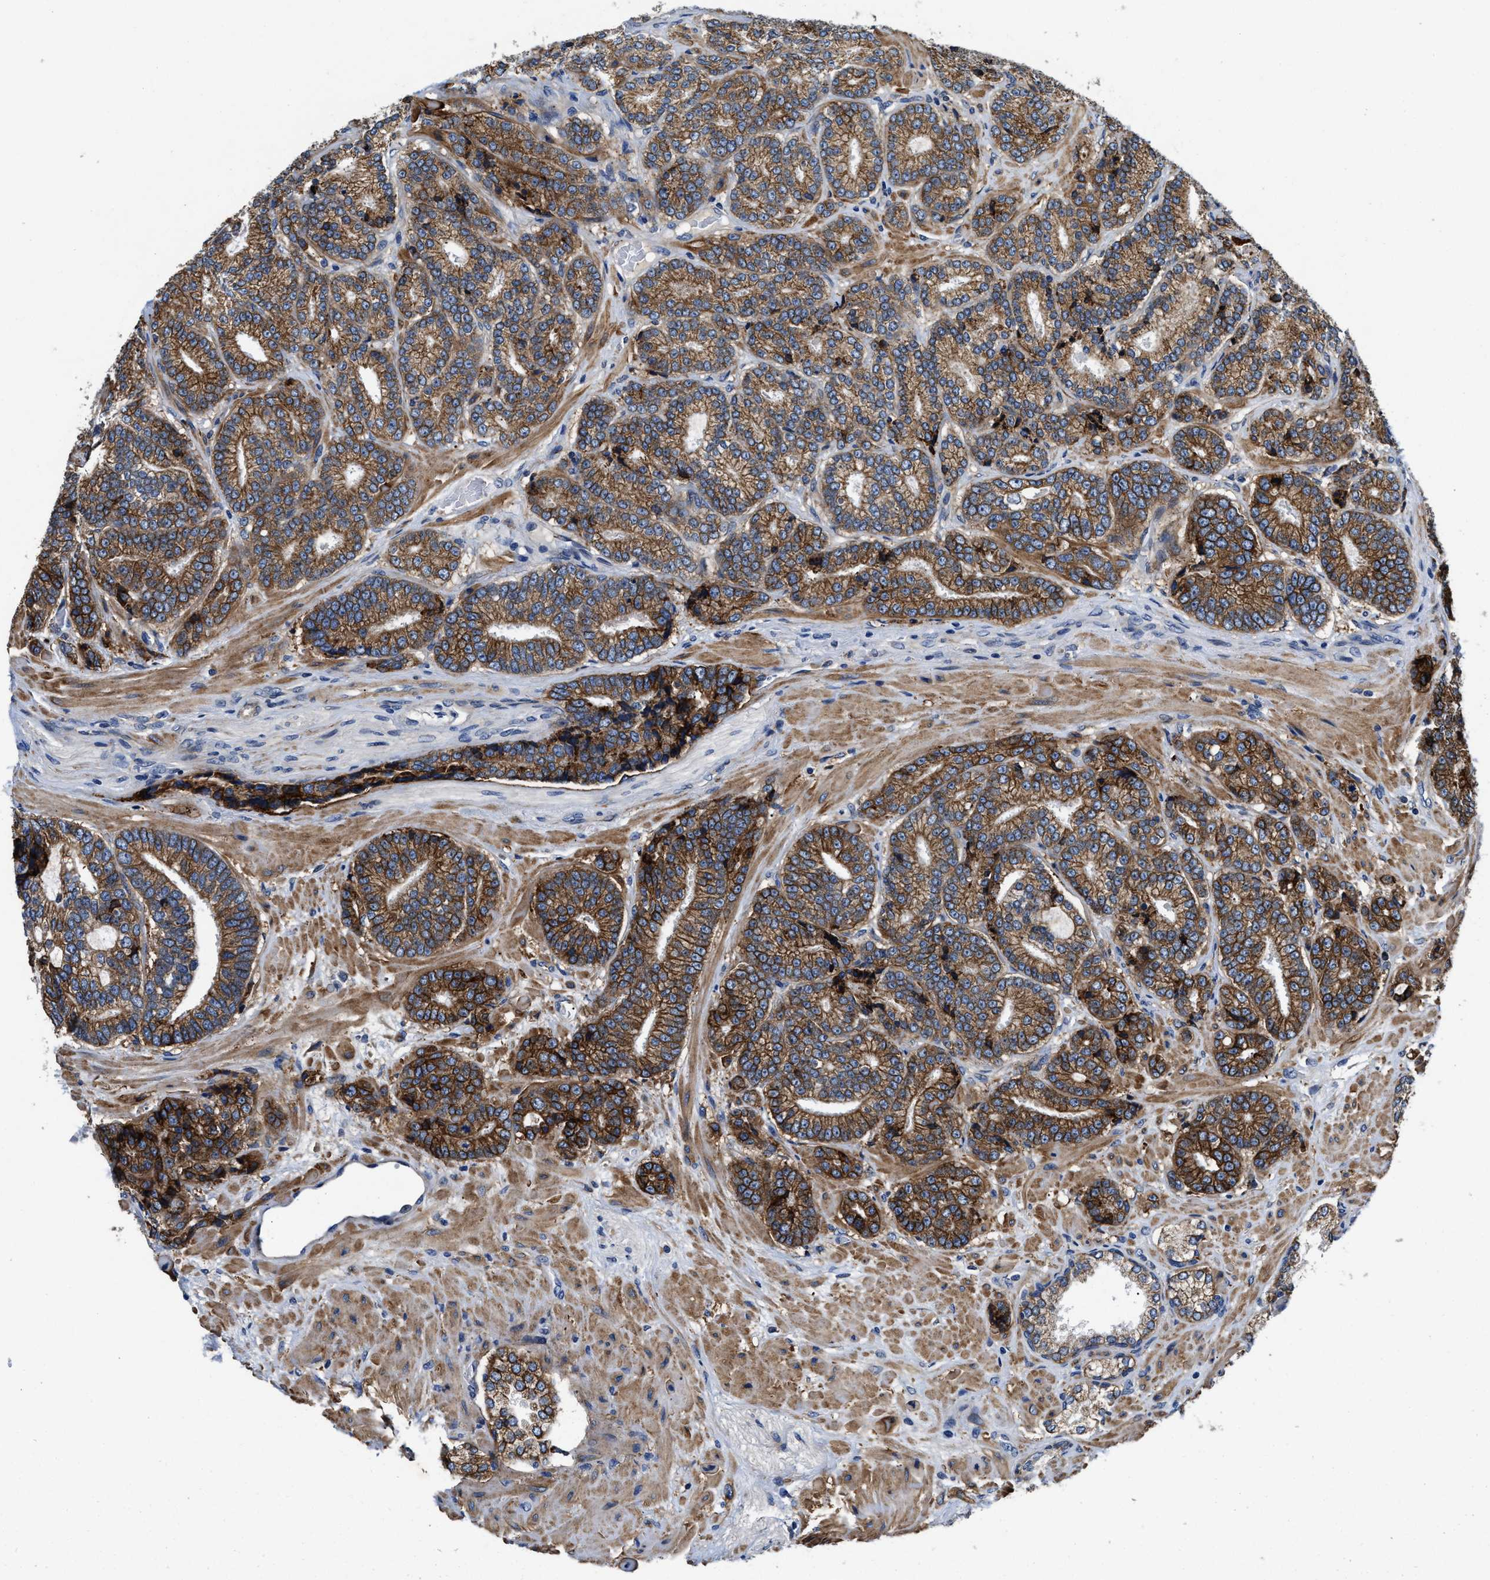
{"staining": {"intensity": "strong", "quantity": ">75%", "location": "cytoplasmic/membranous"}, "tissue": "prostate cancer", "cell_type": "Tumor cells", "image_type": "cancer", "snomed": [{"axis": "morphology", "description": "Adenocarcinoma, High grade"}, {"axis": "topography", "description": "Prostate"}], "caption": "Immunohistochemistry (IHC) (DAB (3,3'-diaminobenzidine)) staining of human prostate cancer exhibits strong cytoplasmic/membranous protein staining in about >75% of tumor cells.", "gene": "SLC12A2", "patient": {"sex": "male", "age": 61}}